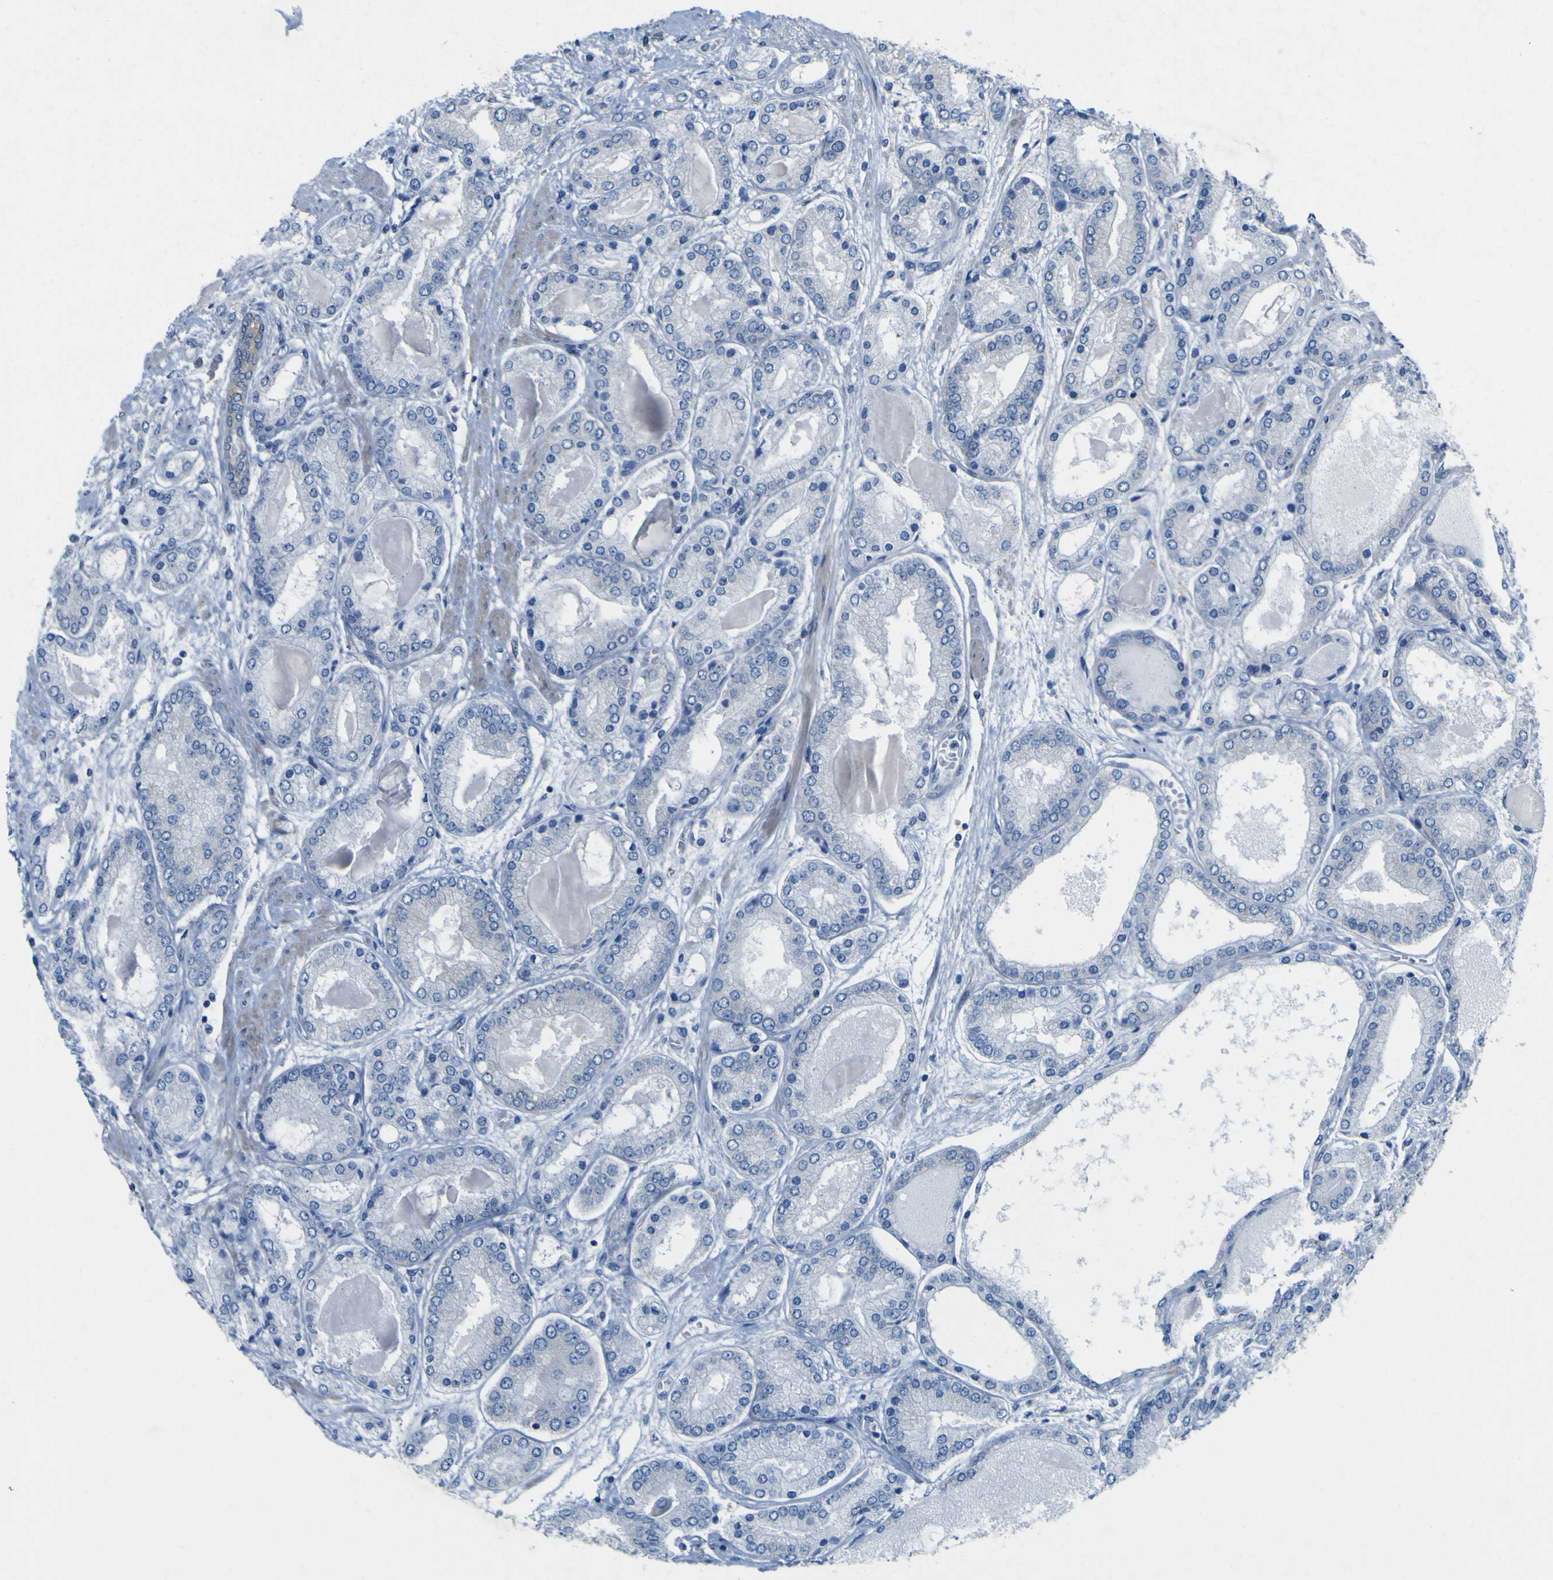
{"staining": {"intensity": "negative", "quantity": "none", "location": "none"}, "tissue": "prostate cancer", "cell_type": "Tumor cells", "image_type": "cancer", "snomed": [{"axis": "morphology", "description": "Adenocarcinoma, High grade"}, {"axis": "topography", "description": "Prostate"}], "caption": "This is a micrograph of immunohistochemistry staining of high-grade adenocarcinoma (prostate), which shows no staining in tumor cells.", "gene": "MYEOV", "patient": {"sex": "male", "age": 59}}